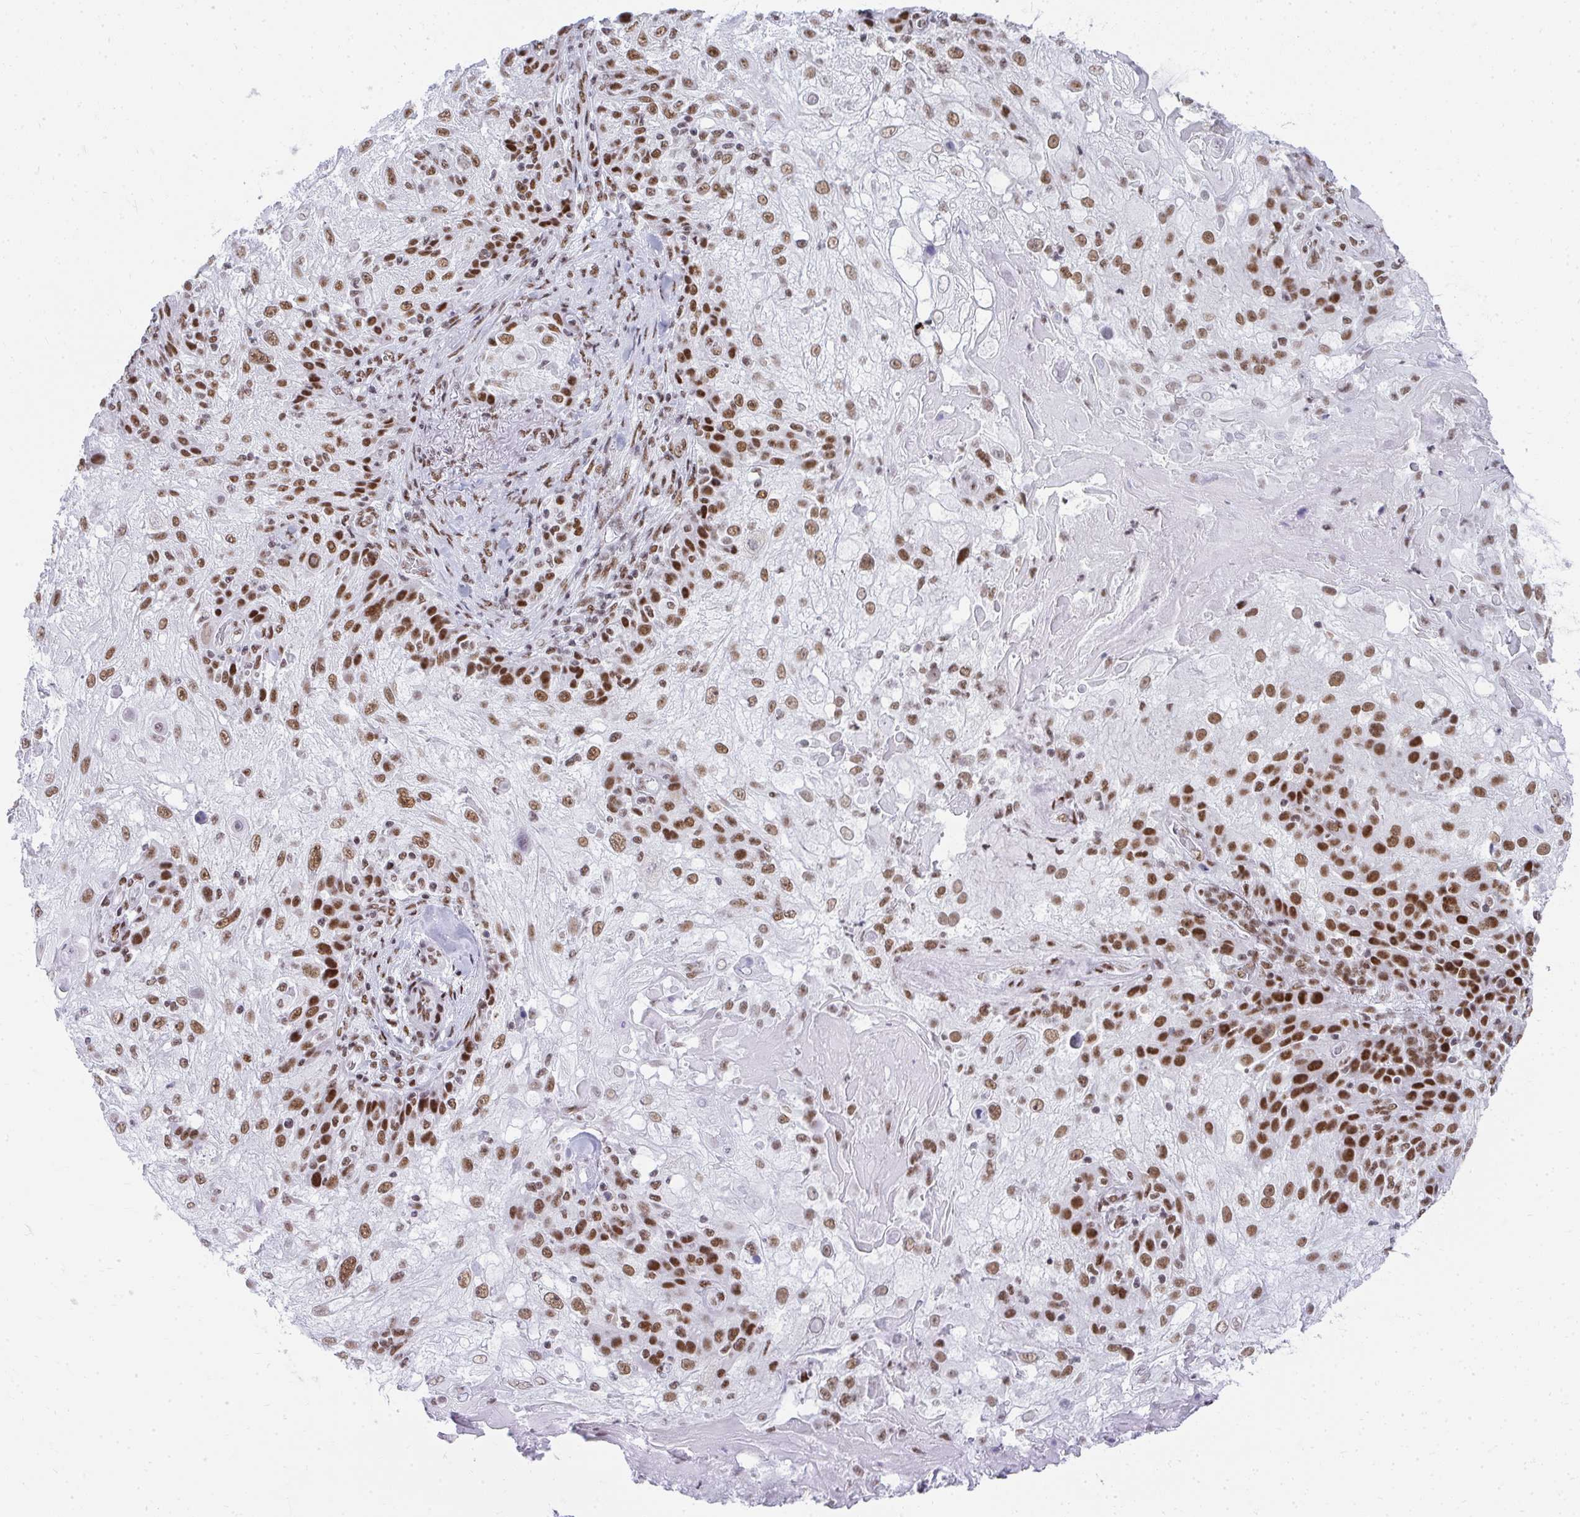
{"staining": {"intensity": "strong", "quantity": ">75%", "location": "nuclear"}, "tissue": "skin cancer", "cell_type": "Tumor cells", "image_type": "cancer", "snomed": [{"axis": "morphology", "description": "Normal tissue, NOS"}, {"axis": "morphology", "description": "Squamous cell carcinoma, NOS"}, {"axis": "topography", "description": "Skin"}], "caption": "A micrograph showing strong nuclear staining in approximately >75% of tumor cells in skin squamous cell carcinoma, as visualized by brown immunohistochemical staining.", "gene": "CREBBP", "patient": {"sex": "female", "age": 83}}